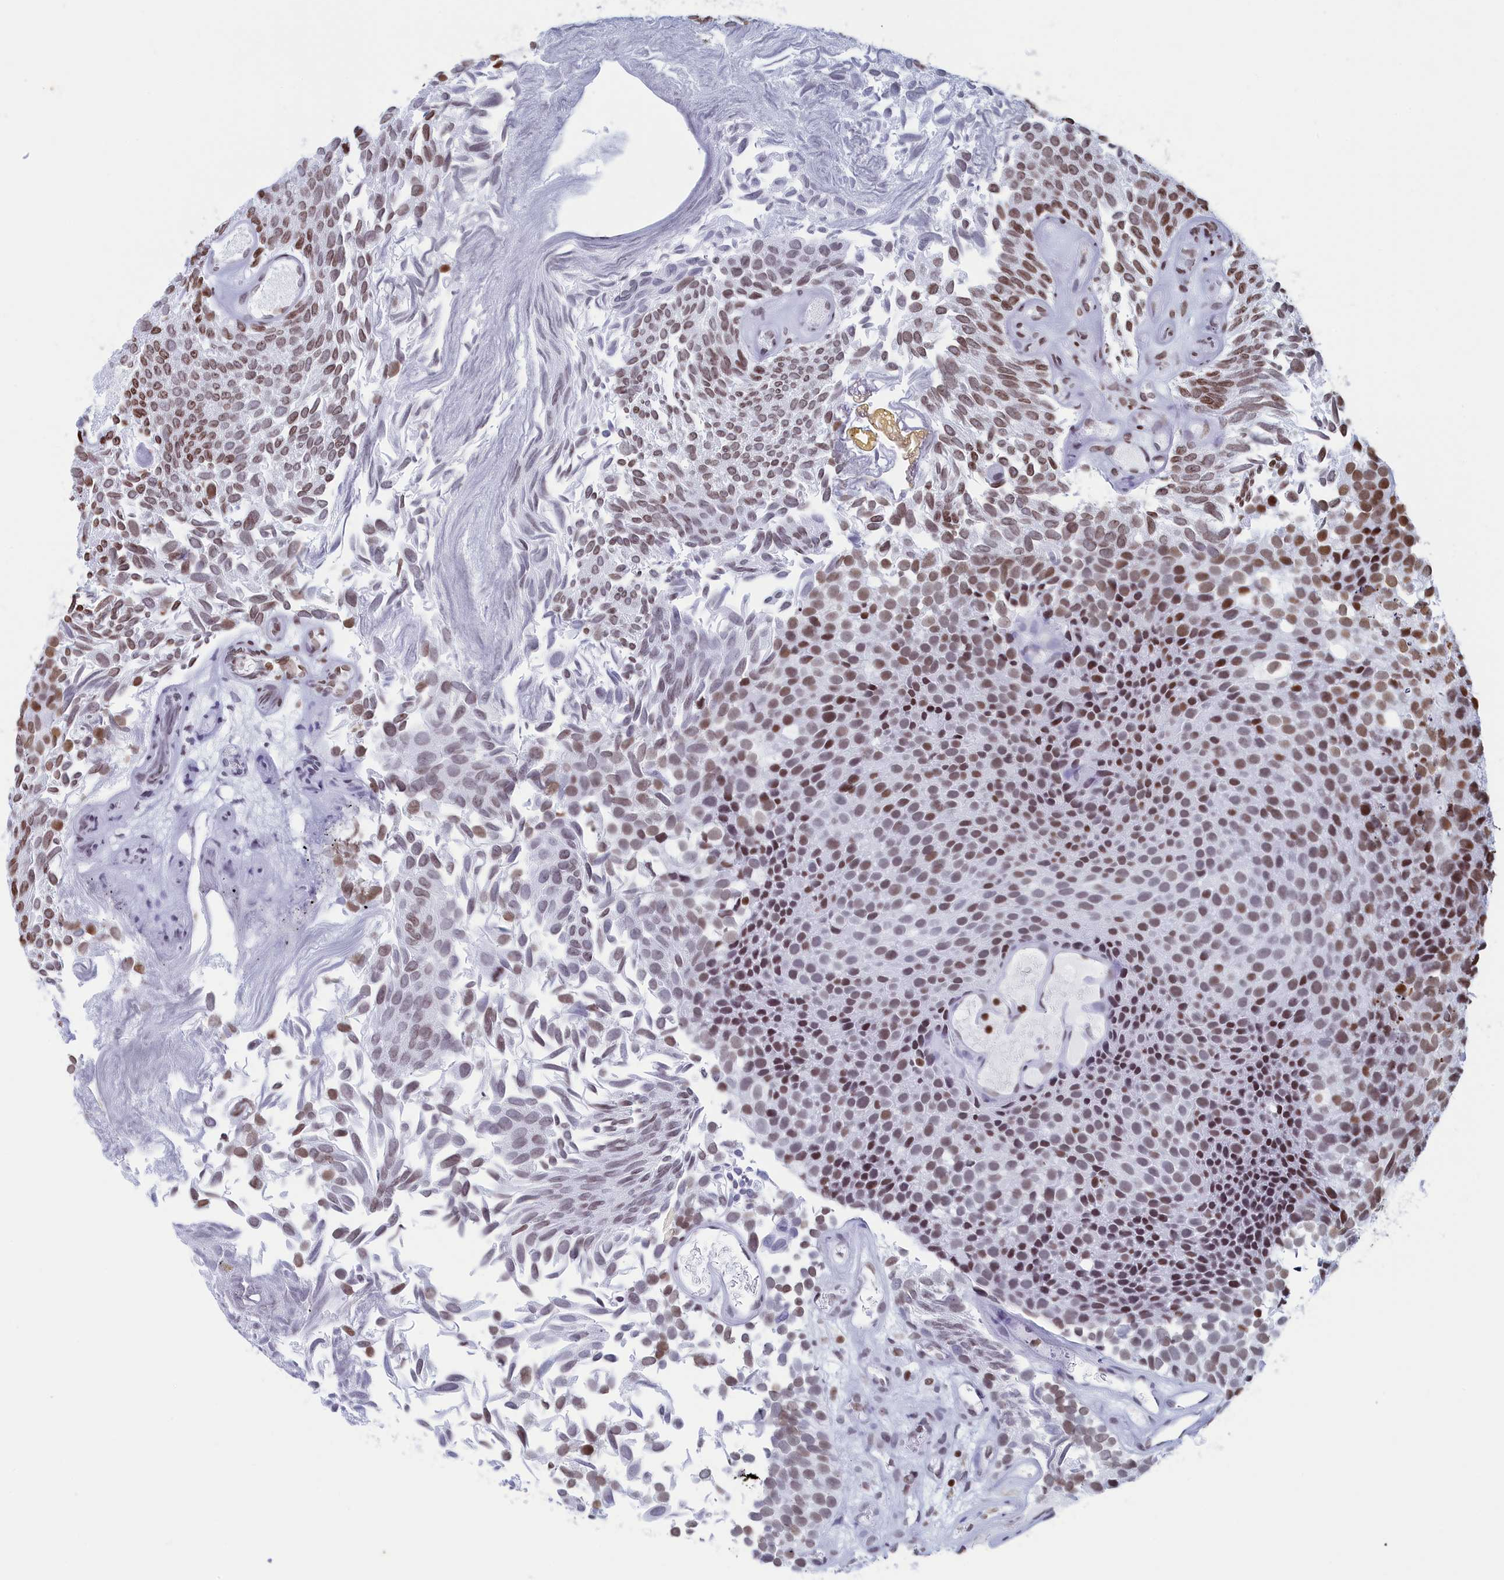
{"staining": {"intensity": "moderate", "quantity": ">75%", "location": "nuclear"}, "tissue": "urothelial cancer", "cell_type": "Tumor cells", "image_type": "cancer", "snomed": [{"axis": "morphology", "description": "Urothelial carcinoma, Low grade"}, {"axis": "topography", "description": "Urinary bladder"}], "caption": "IHC (DAB (3,3'-diaminobenzidine)) staining of low-grade urothelial carcinoma reveals moderate nuclear protein expression in approximately >75% of tumor cells.", "gene": "APOBEC3A", "patient": {"sex": "male", "age": 89}}